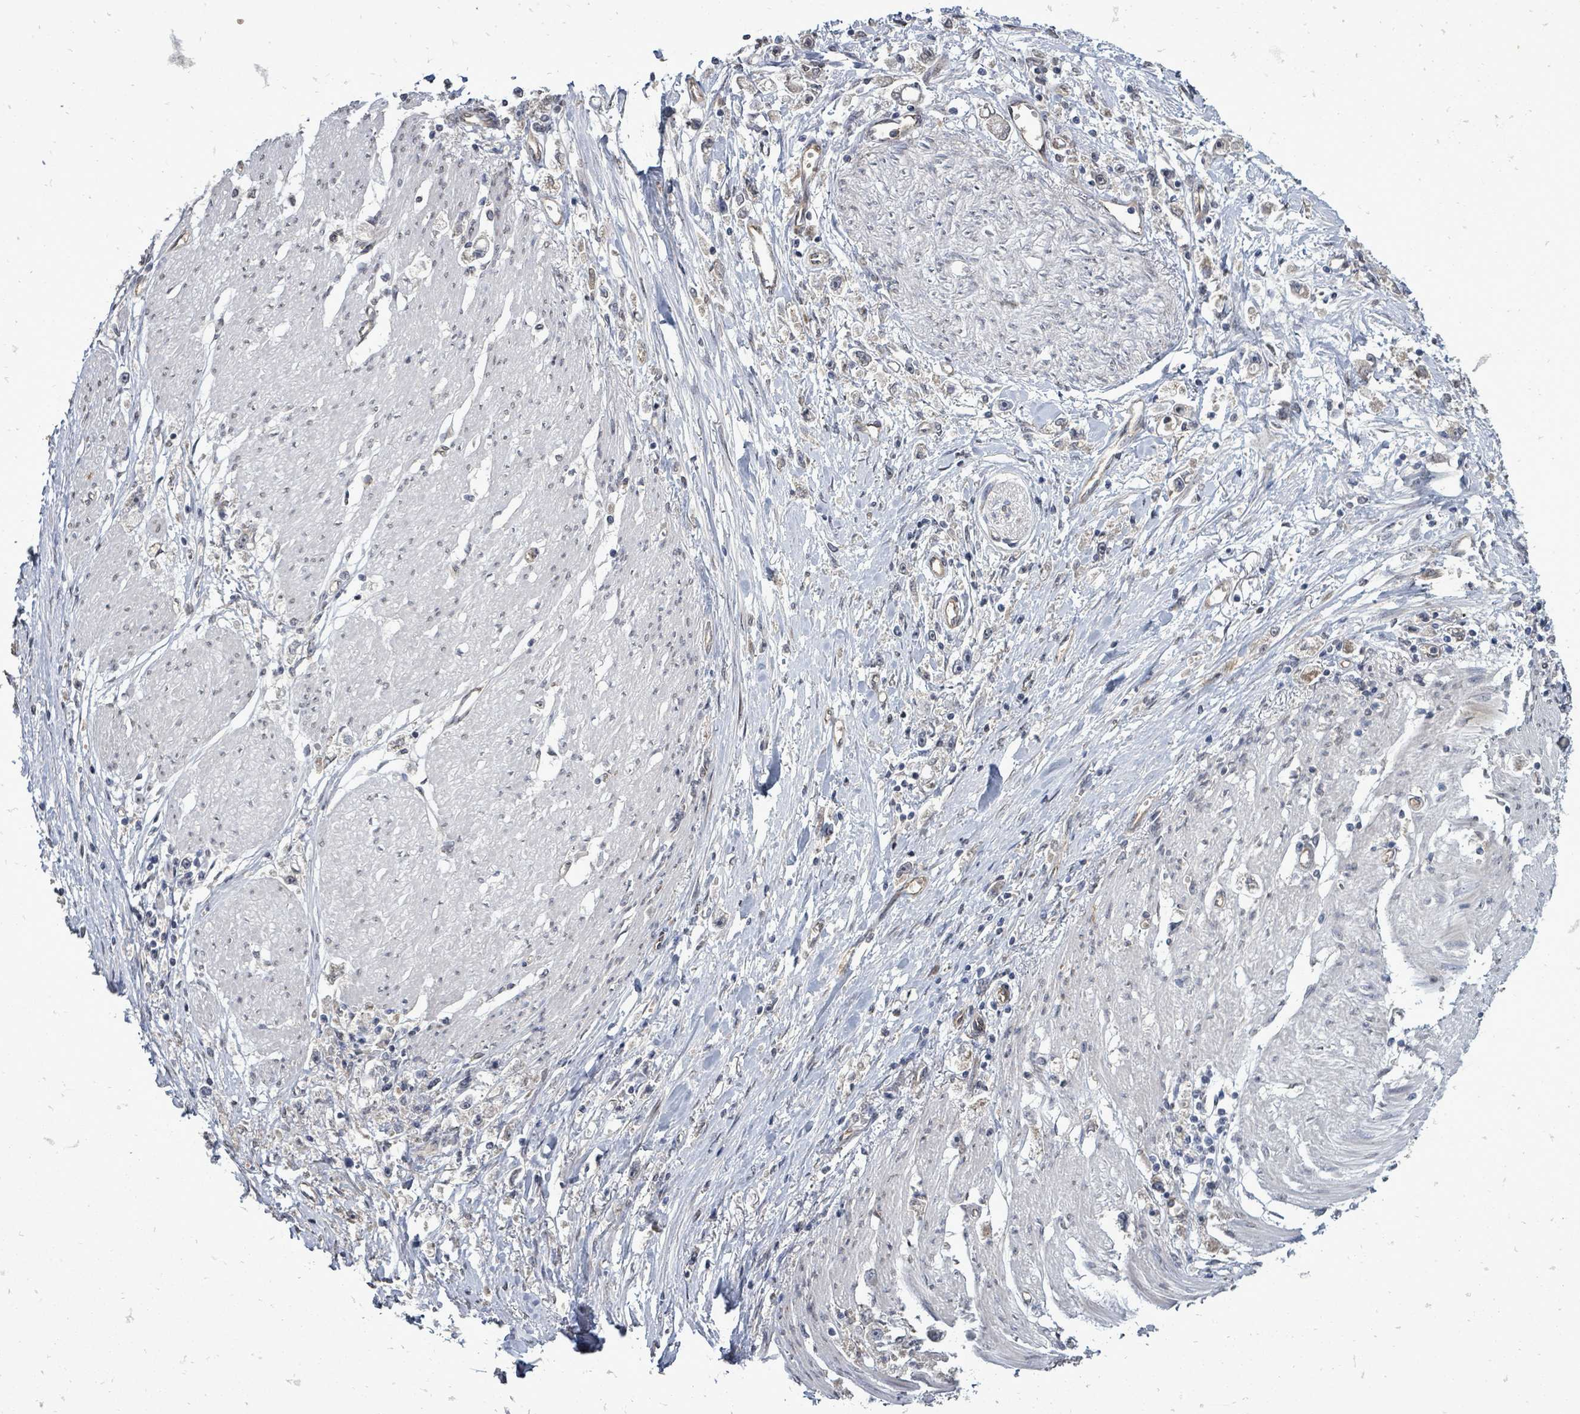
{"staining": {"intensity": "weak", "quantity": "<25%", "location": "cytoplasmic/membranous"}, "tissue": "stomach cancer", "cell_type": "Tumor cells", "image_type": "cancer", "snomed": [{"axis": "morphology", "description": "Adenocarcinoma, NOS"}, {"axis": "topography", "description": "Stomach"}], "caption": "DAB immunohistochemical staining of stomach cancer displays no significant staining in tumor cells.", "gene": "RALGAPB", "patient": {"sex": "female", "age": 59}}